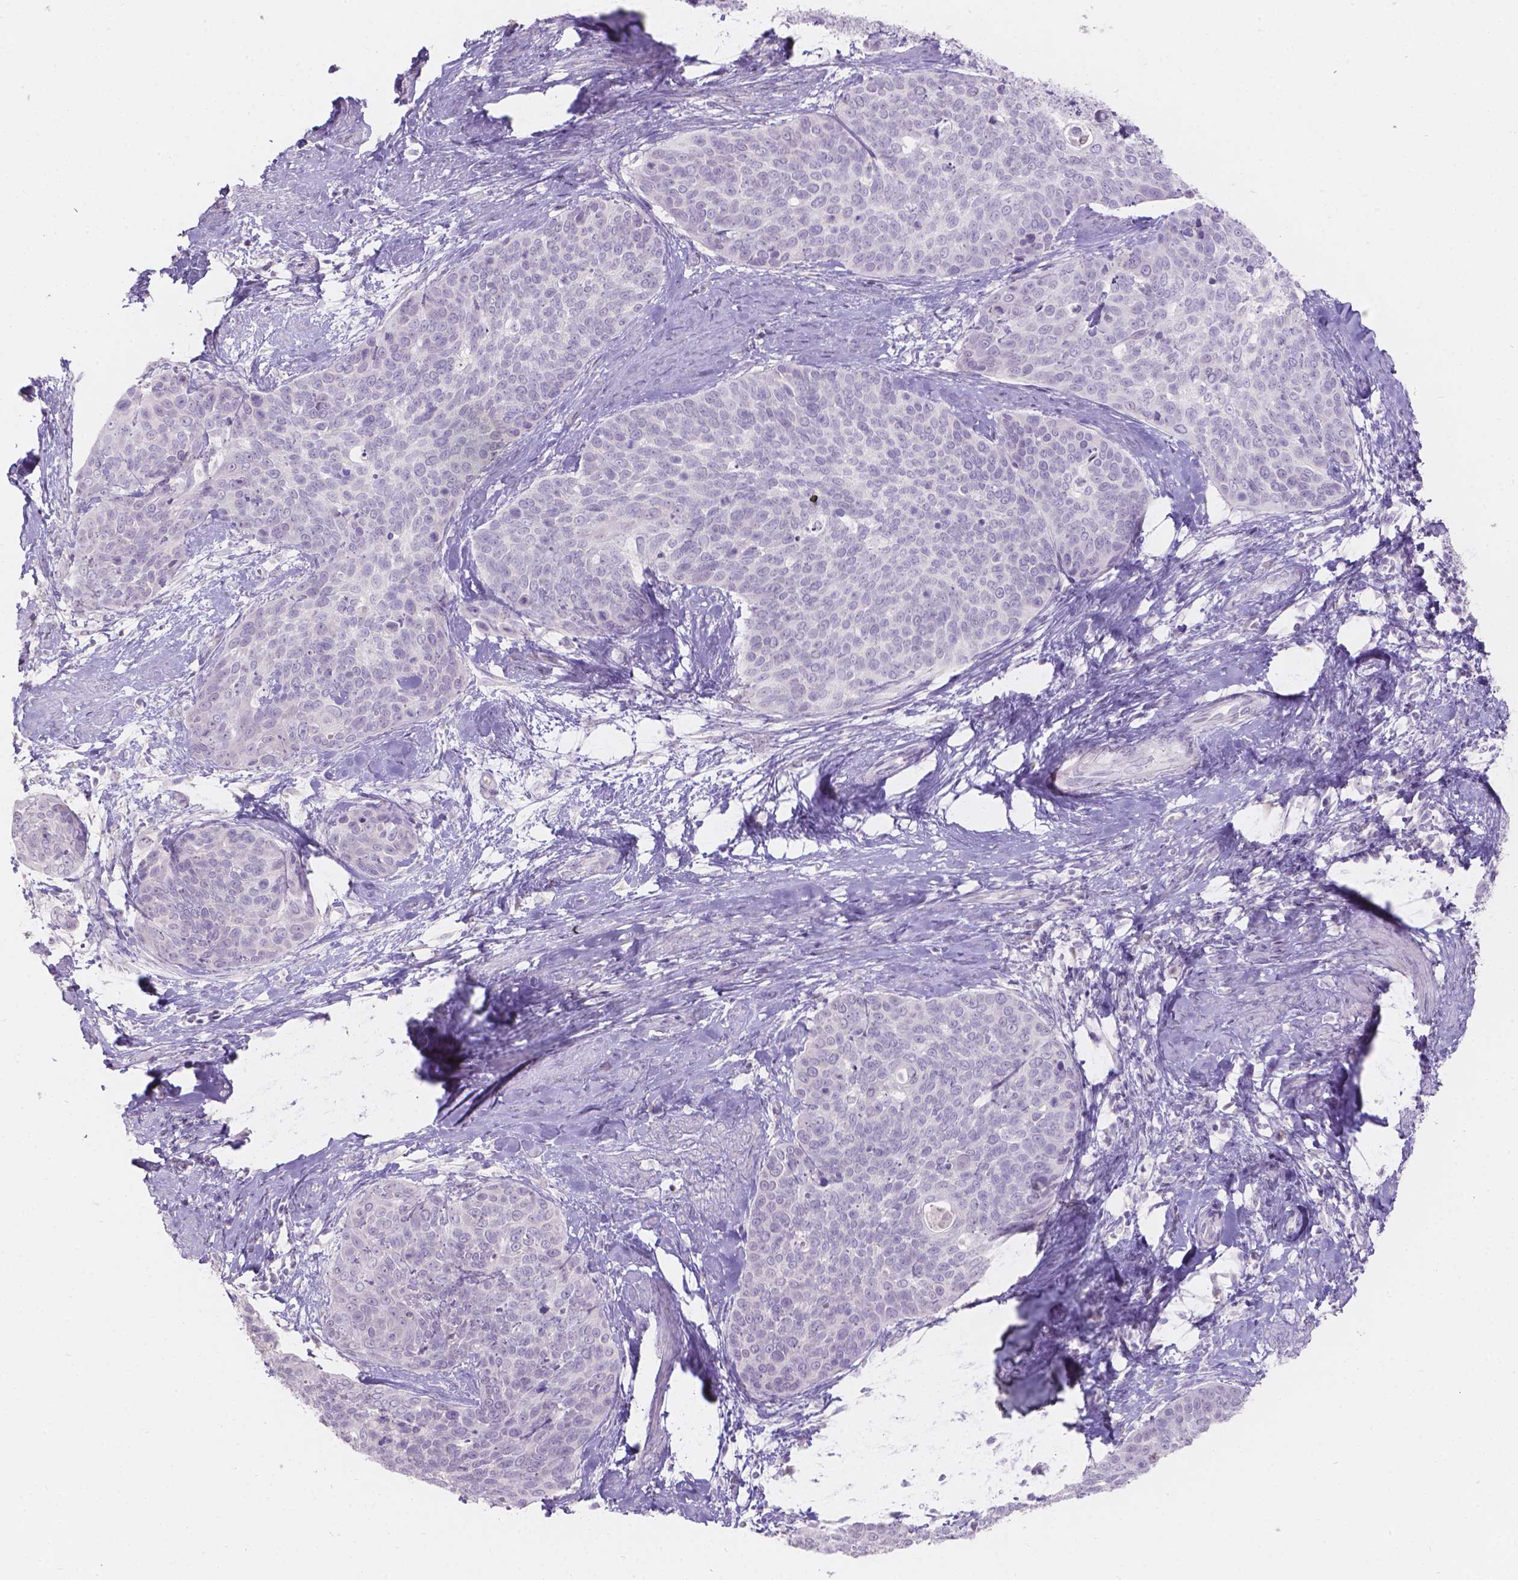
{"staining": {"intensity": "negative", "quantity": "none", "location": "none"}, "tissue": "cervical cancer", "cell_type": "Tumor cells", "image_type": "cancer", "snomed": [{"axis": "morphology", "description": "Squamous cell carcinoma, NOS"}, {"axis": "topography", "description": "Cervix"}], "caption": "Tumor cells are negative for protein expression in human cervical cancer. (Stains: DAB immunohistochemistry (IHC) with hematoxylin counter stain, Microscopy: brightfield microscopy at high magnification).", "gene": "HTN3", "patient": {"sex": "female", "age": 69}}